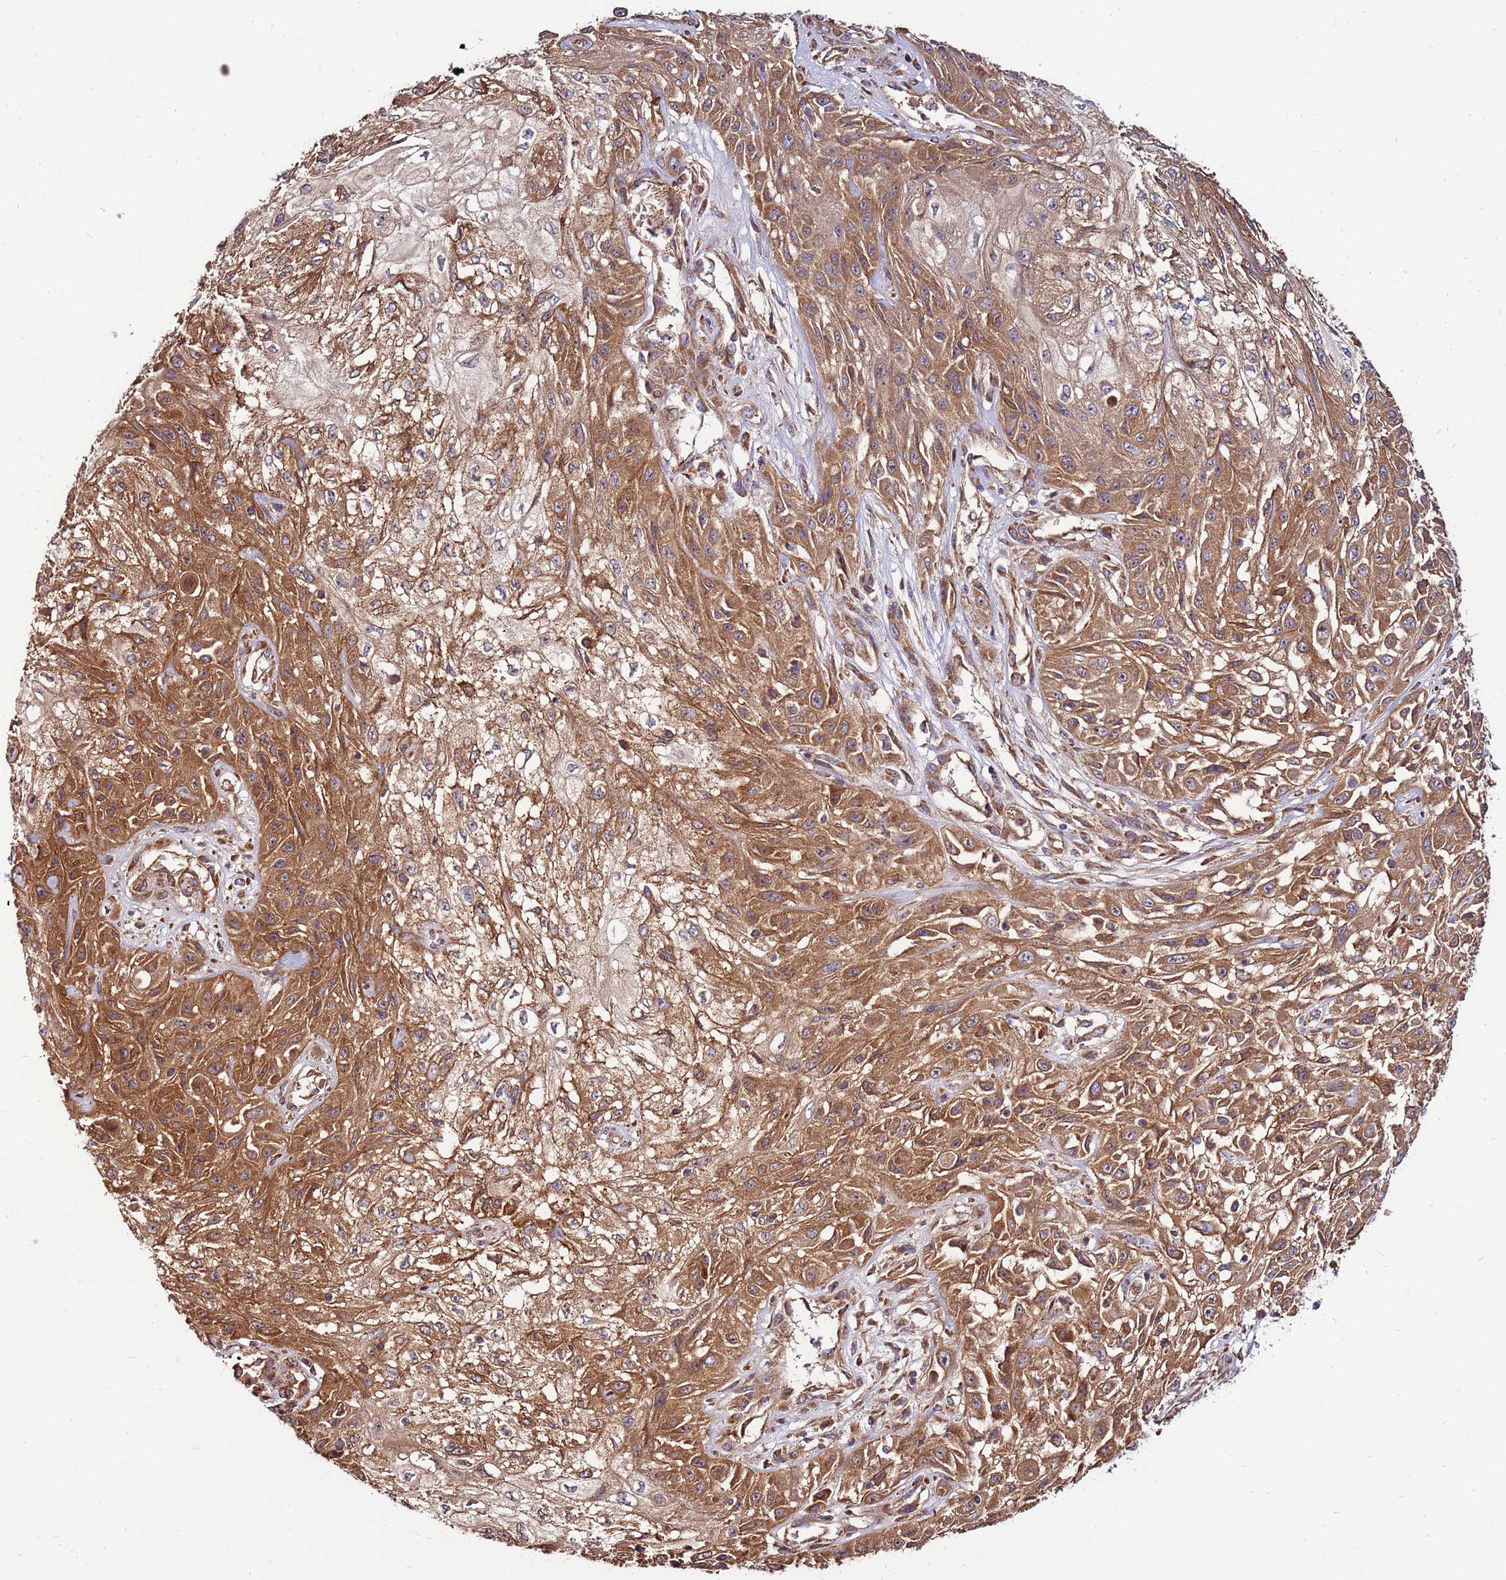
{"staining": {"intensity": "moderate", "quantity": ">75%", "location": "cytoplasmic/membranous"}, "tissue": "skin cancer", "cell_type": "Tumor cells", "image_type": "cancer", "snomed": [{"axis": "morphology", "description": "Squamous cell carcinoma, NOS"}, {"axis": "morphology", "description": "Squamous cell carcinoma, metastatic, NOS"}, {"axis": "topography", "description": "Skin"}, {"axis": "topography", "description": "Lymph node"}], "caption": "Protein expression analysis of skin squamous cell carcinoma exhibits moderate cytoplasmic/membranous staining in approximately >75% of tumor cells.", "gene": "SLC44A5", "patient": {"sex": "male", "age": 75}}